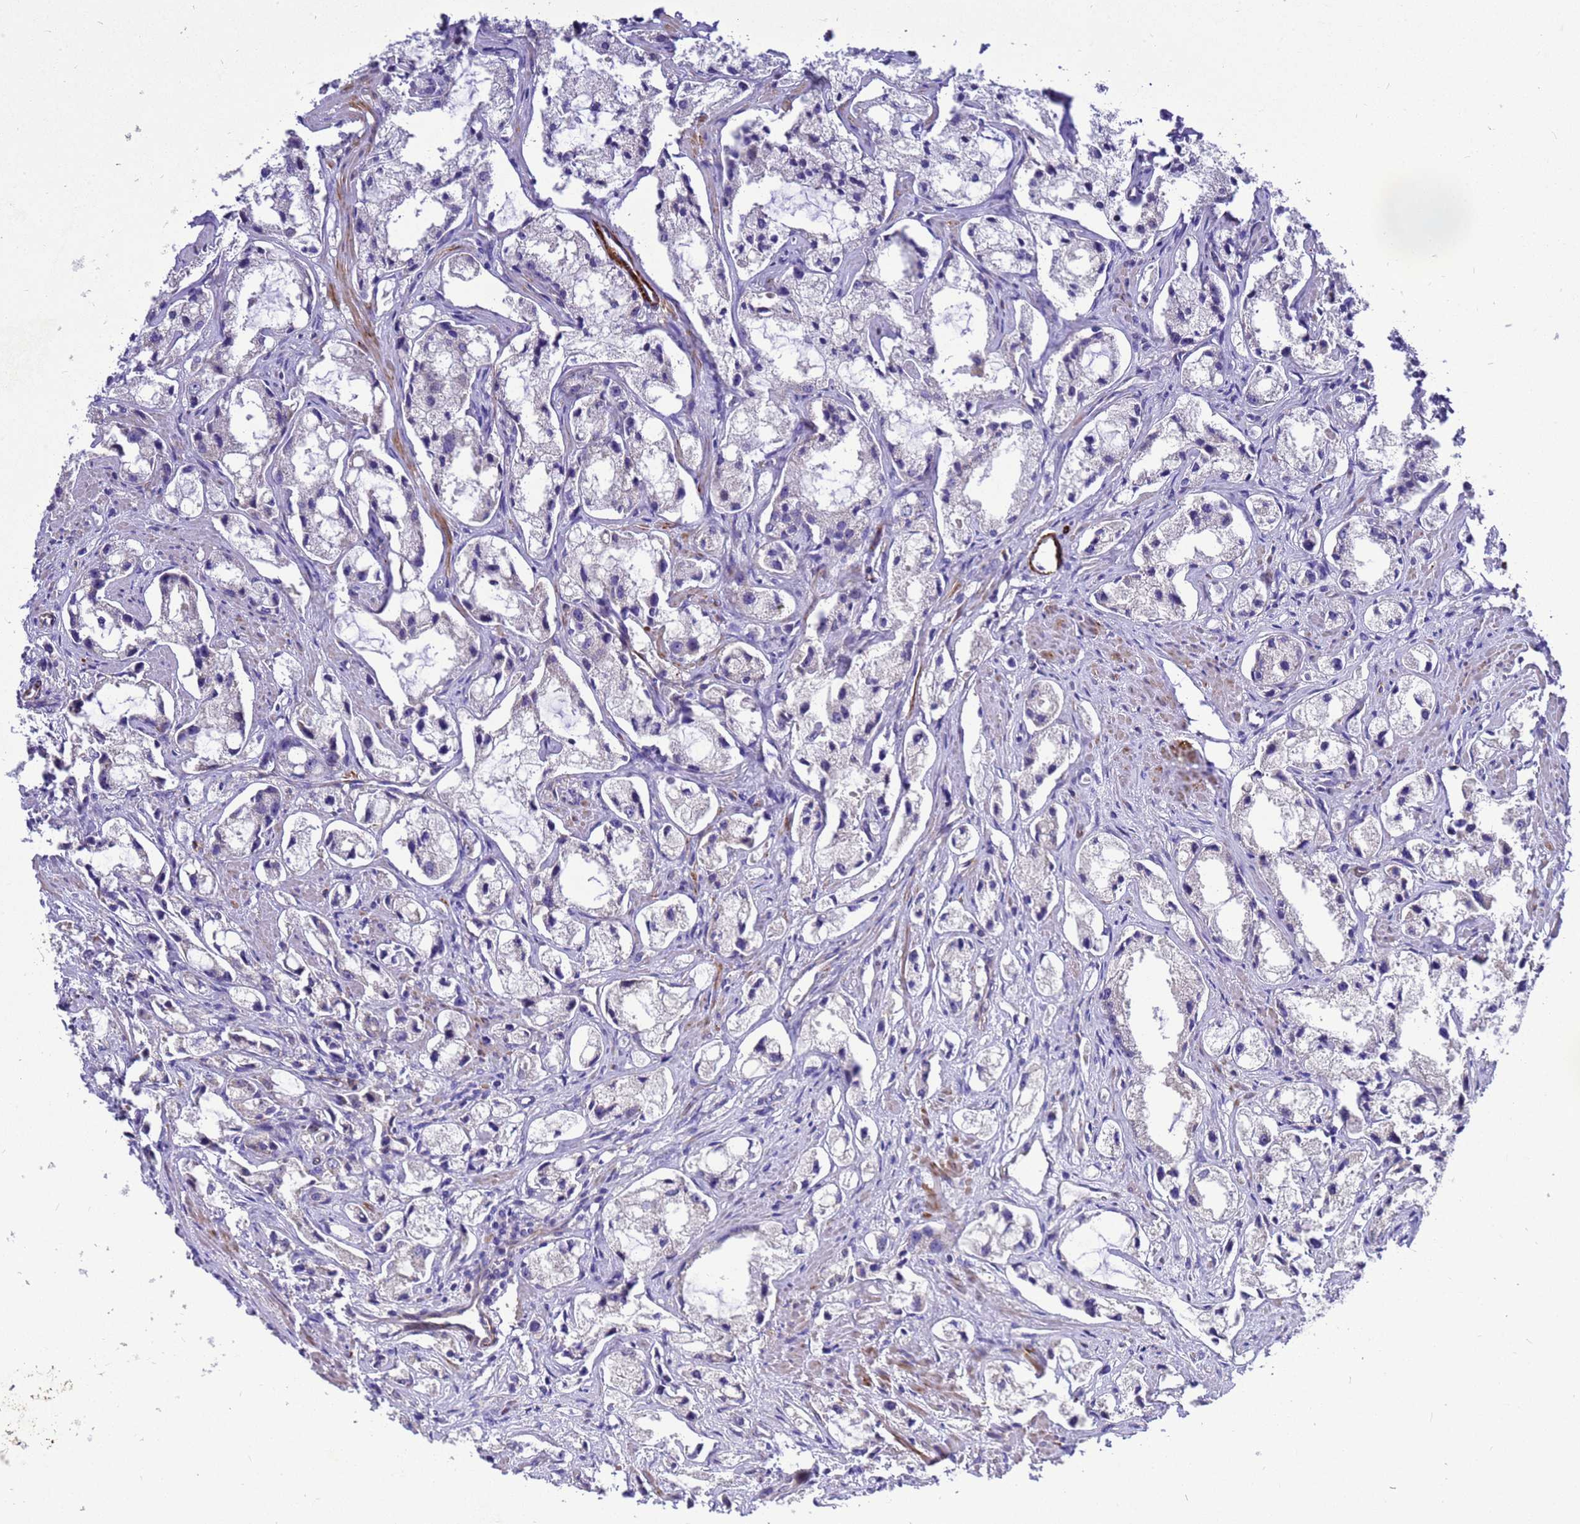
{"staining": {"intensity": "negative", "quantity": "none", "location": "none"}, "tissue": "prostate cancer", "cell_type": "Tumor cells", "image_type": "cancer", "snomed": [{"axis": "morphology", "description": "Adenocarcinoma, High grade"}, {"axis": "topography", "description": "Prostate"}], "caption": "Image shows no protein positivity in tumor cells of prostate cancer (high-grade adenocarcinoma) tissue.", "gene": "POP7", "patient": {"sex": "male", "age": 66}}